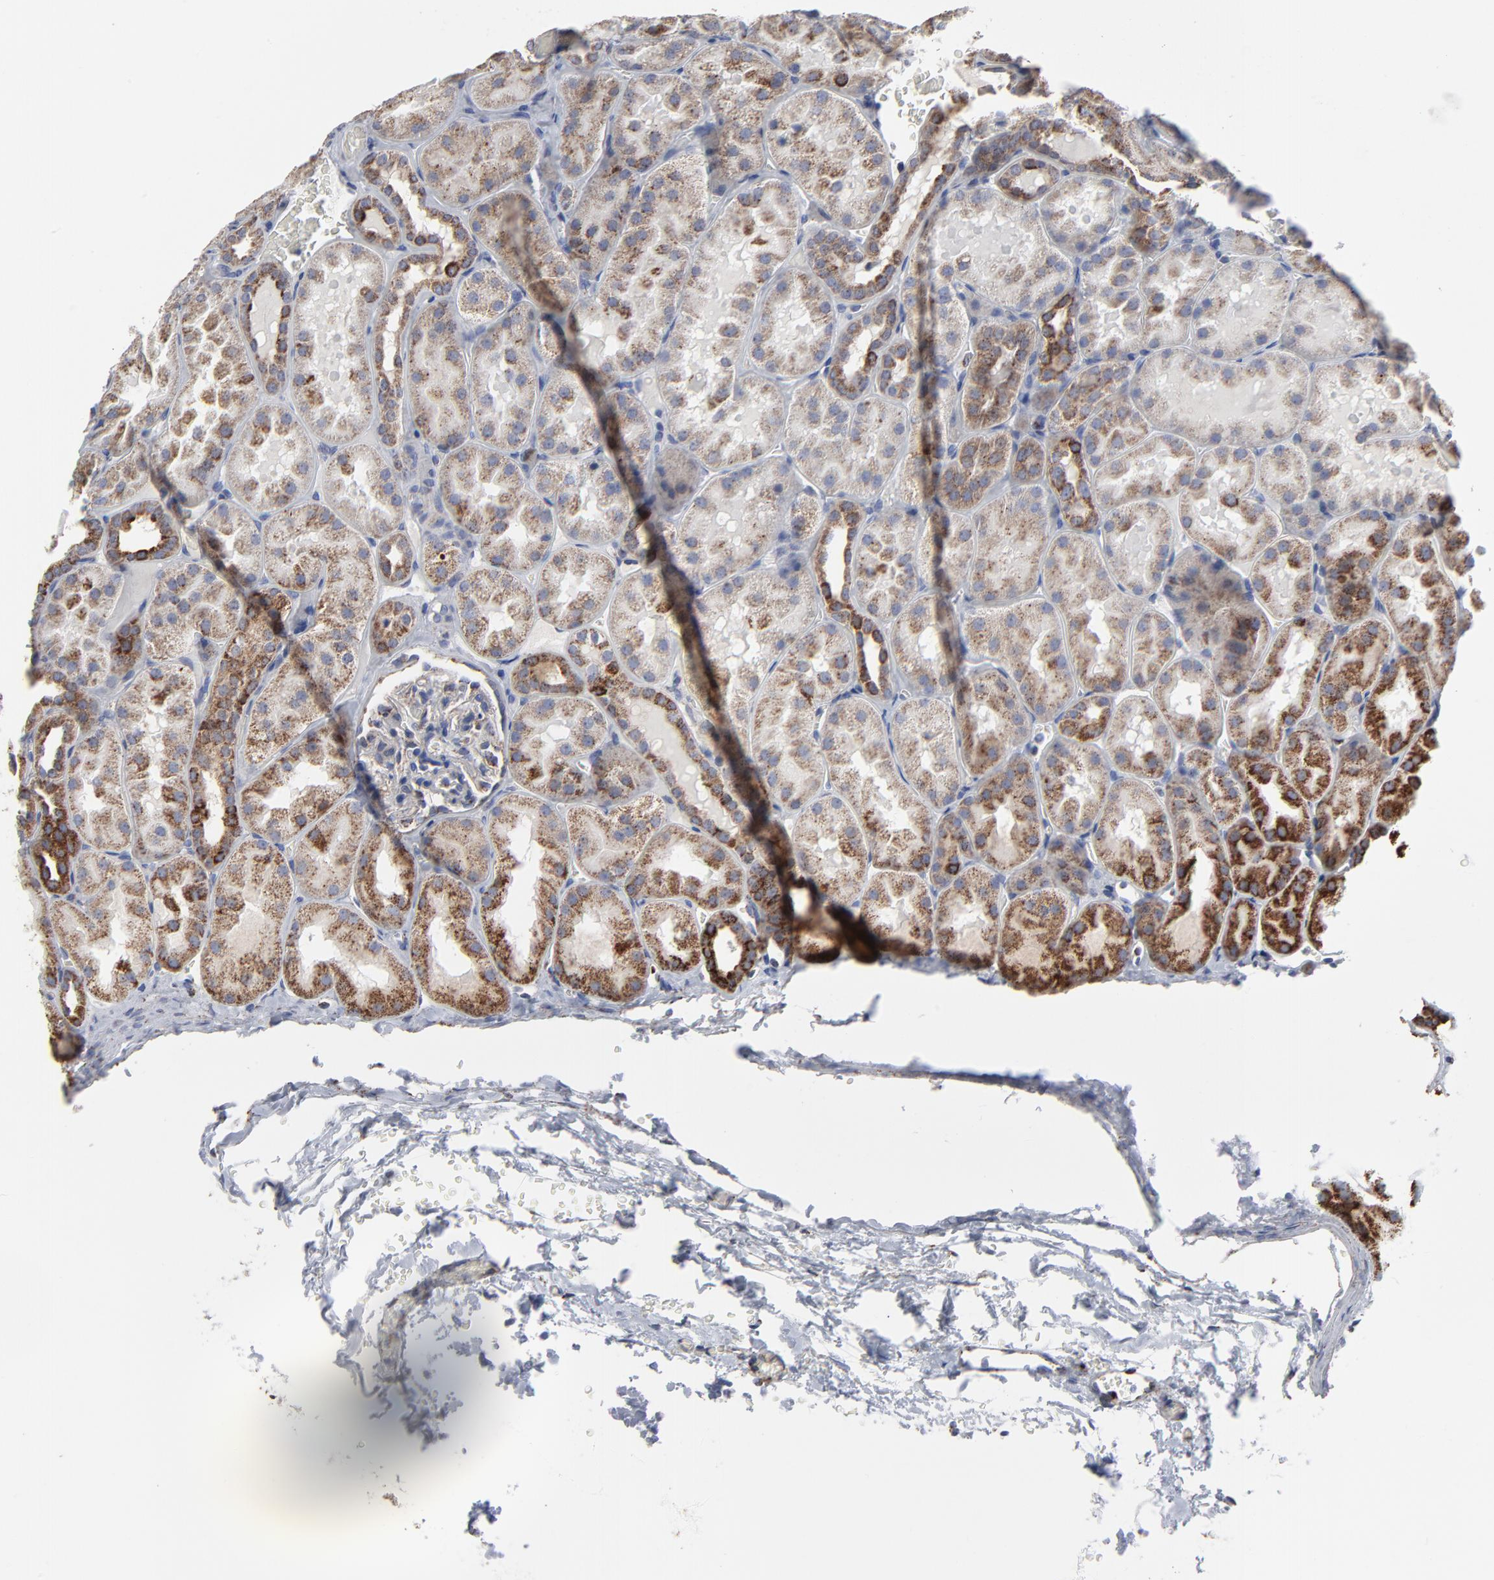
{"staining": {"intensity": "weak", "quantity": "<25%", "location": "cytoplasmic/membranous"}, "tissue": "kidney", "cell_type": "Cells in glomeruli", "image_type": "normal", "snomed": [{"axis": "morphology", "description": "Normal tissue, NOS"}, {"axis": "topography", "description": "Kidney"}], "caption": "IHC photomicrograph of benign kidney: human kidney stained with DAB (3,3'-diaminobenzidine) displays no significant protein positivity in cells in glomeruli. The staining is performed using DAB (3,3'-diaminobenzidine) brown chromogen with nuclei counter-stained in using hematoxylin.", "gene": "TXNRD2", "patient": {"sex": "male", "age": 28}}